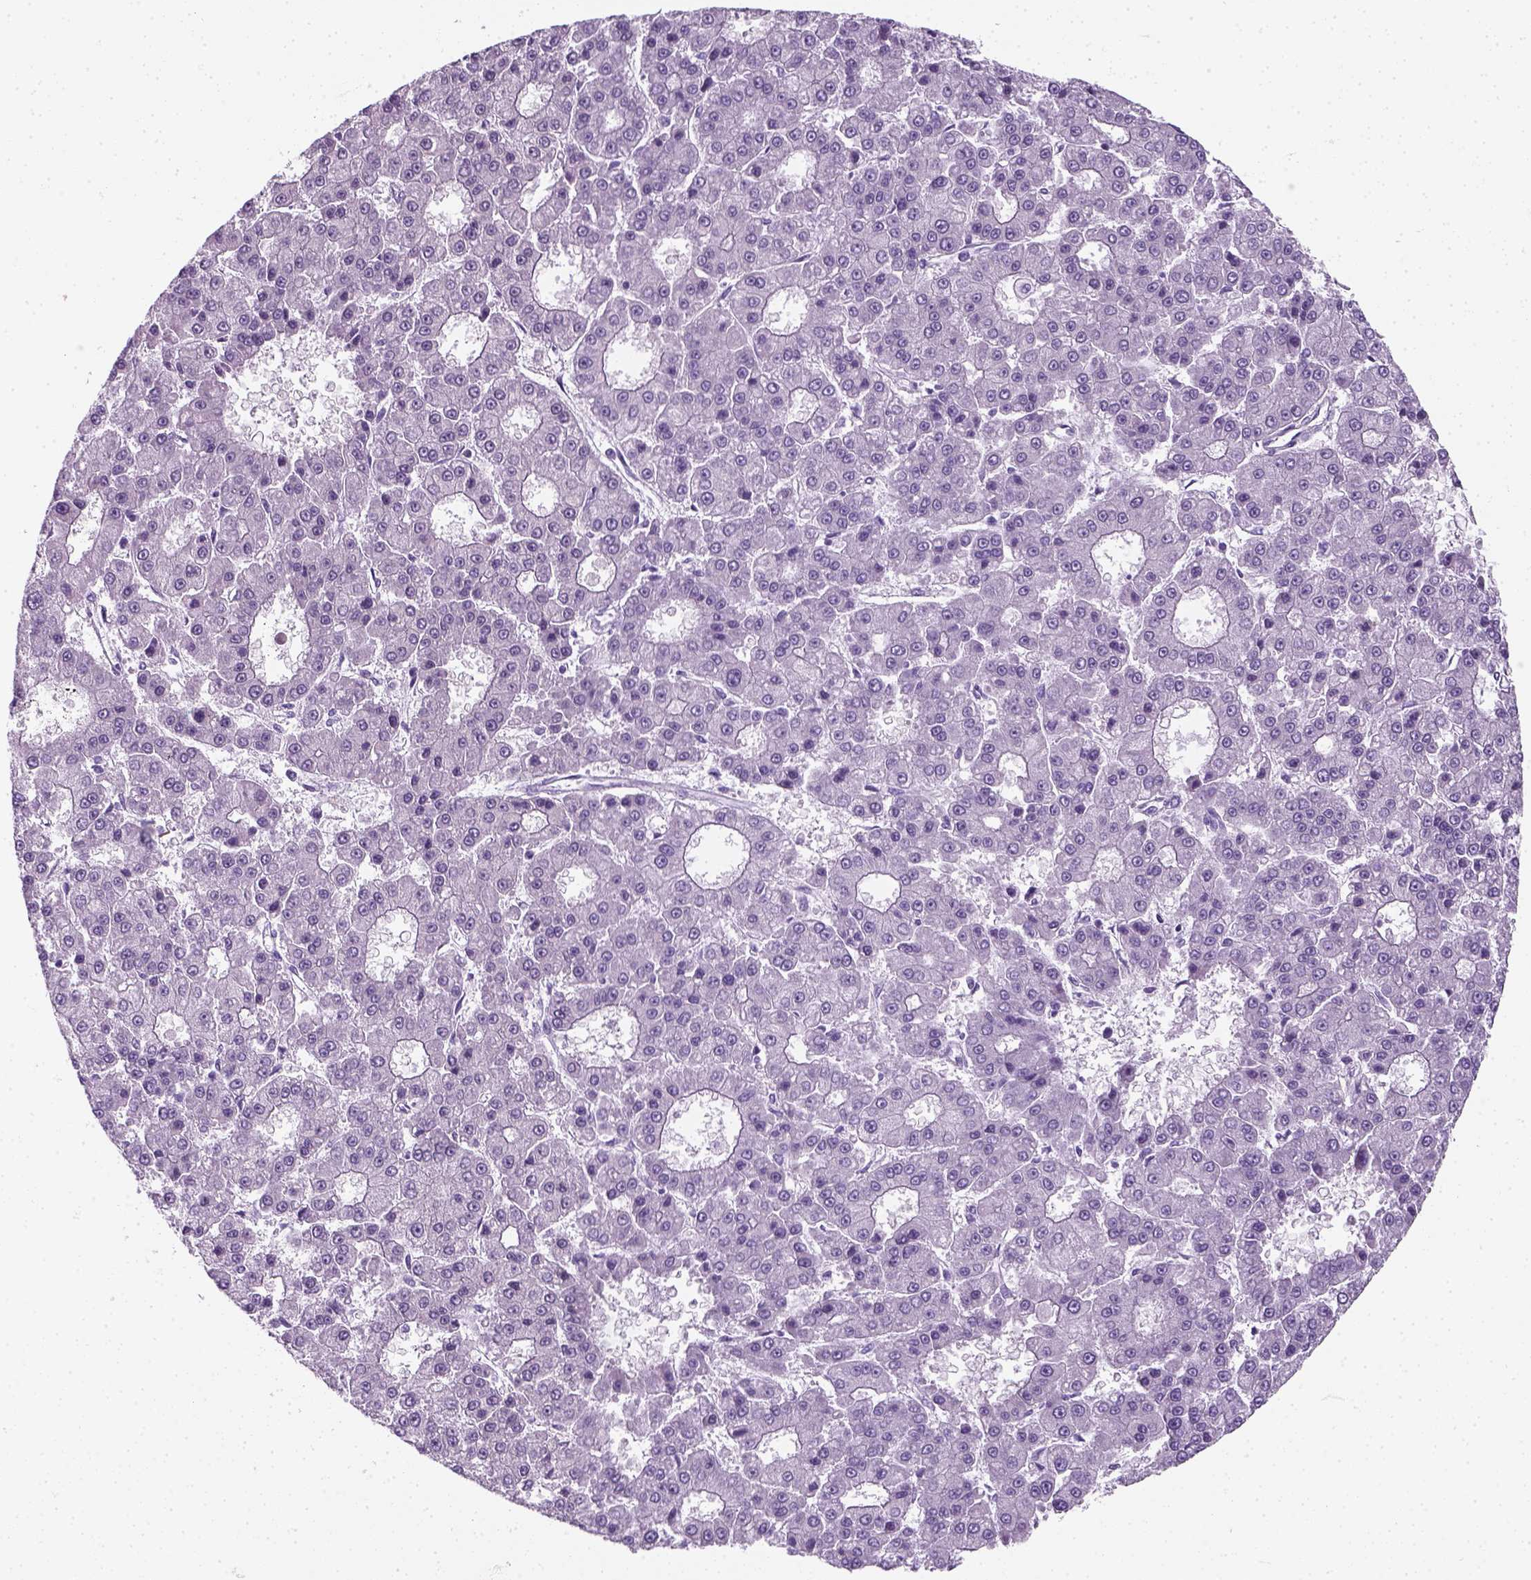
{"staining": {"intensity": "negative", "quantity": "none", "location": "none"}, "tissue": "liver cancer", "cell_type": "Tumor cells", "image_type": "cancer", "snomed": [{"axis": "morphology", "description": "Carcinoma, Hepatocellular, NOS"}, {"axis": "topography", "description": "Liver"}], "caption": "IHC of human liver cancer exhibits no expression in tumor cells.", "gene": "SLC12A5", "patient": {"sex": "male", "age": 70}}